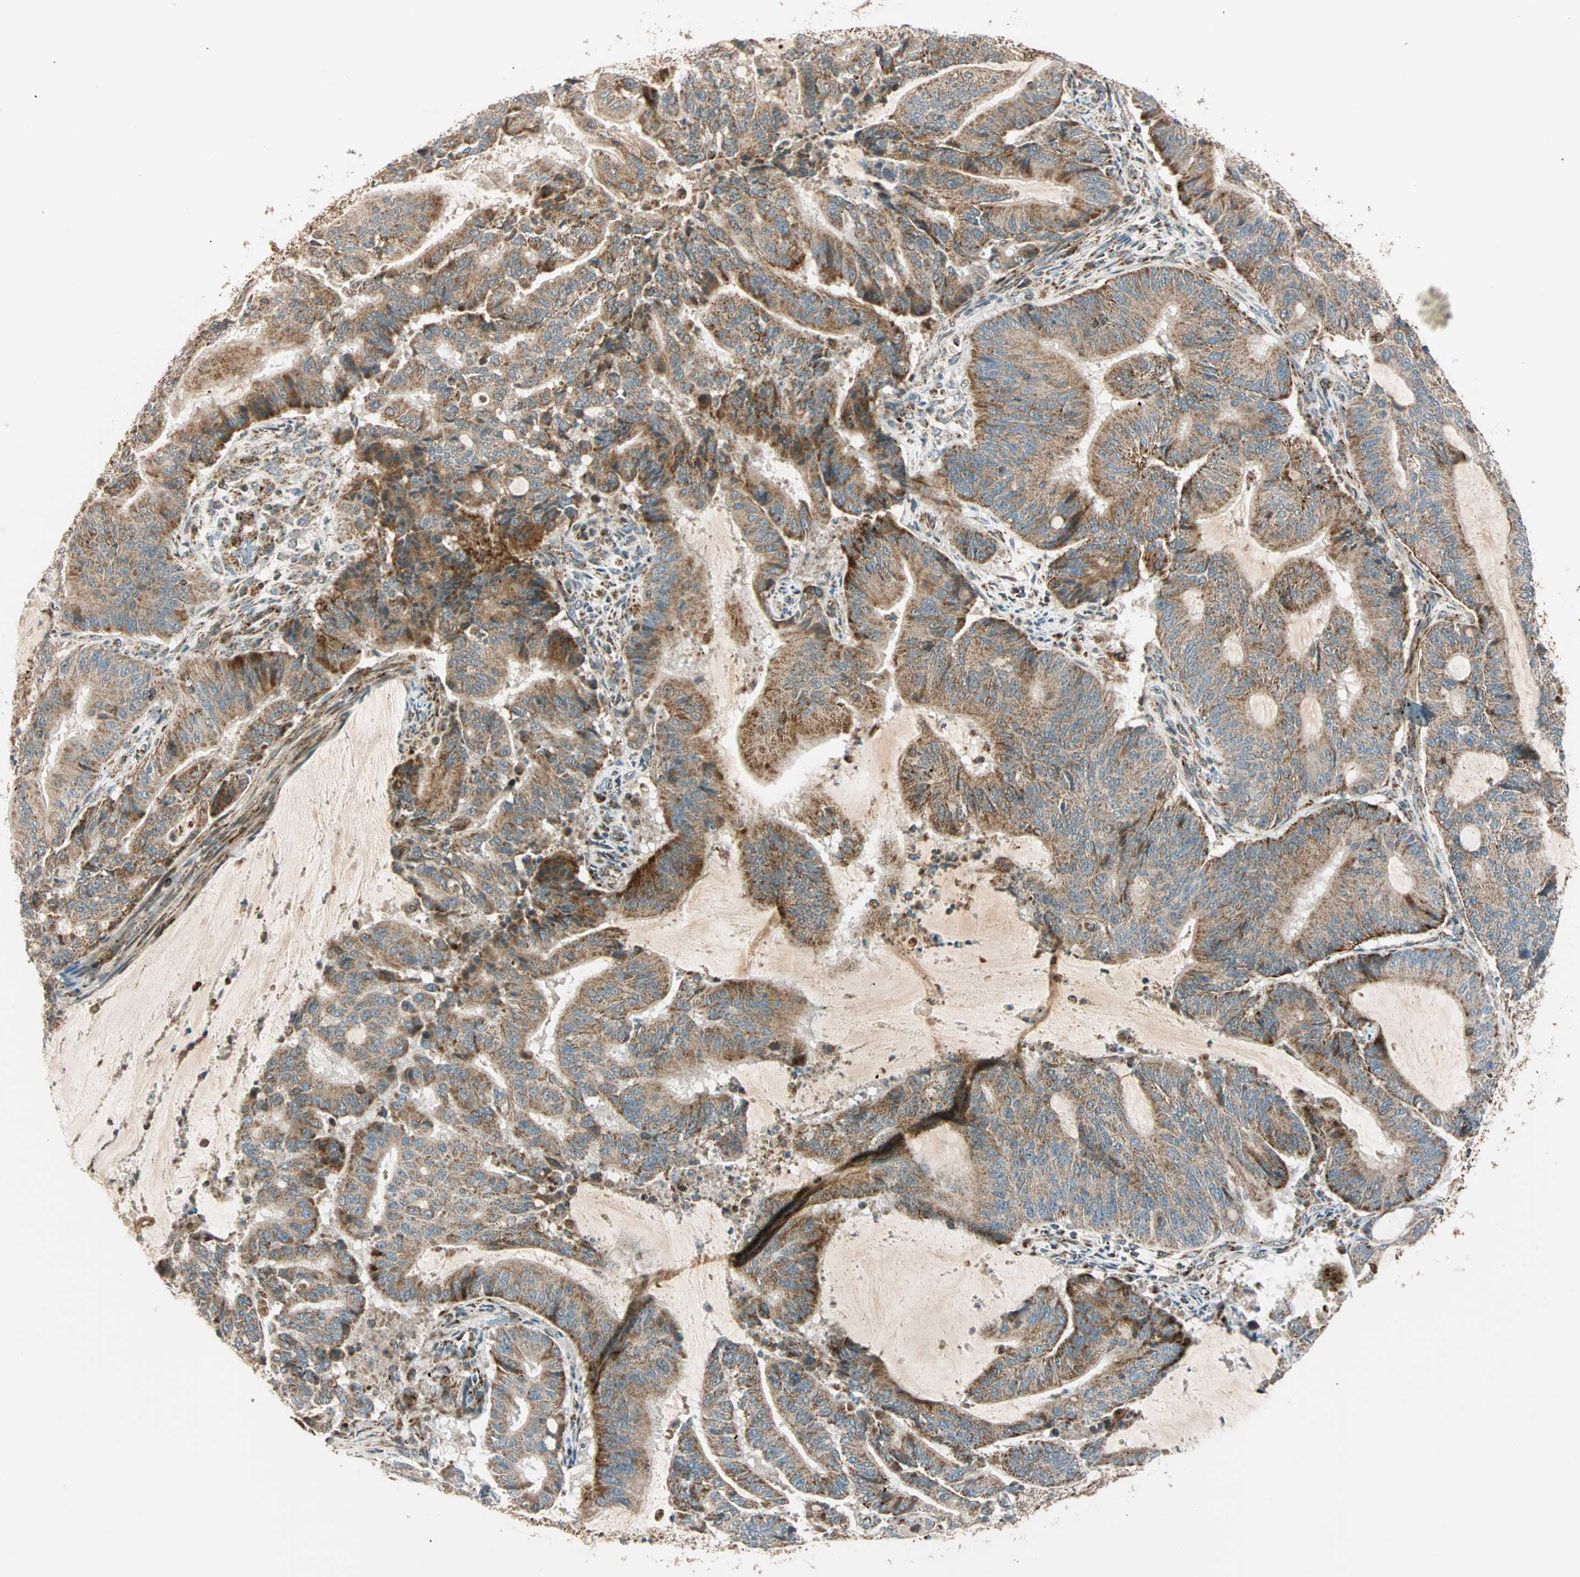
{"staining": {"intensity": "moderate", "quantity": ">75%", "location": "cytoplasmic/membranous"}, "tissue": "liver cancer", "cell_type": "Tumor cells", "image_type": "cancer", "snomed": [{"axis": "morphology", "description": "Cholangiocarcinoma"}, {"axis": "topography", "description": "Liver"}], "caption": "This is an image of IHC staining of cholangiocarcinoma (liver), which shows moderate positivity in the cytoplasmic/membranous of tumor cells.", "gene": "SPRY4", "patient": {"sex": "female", "age": 73}}